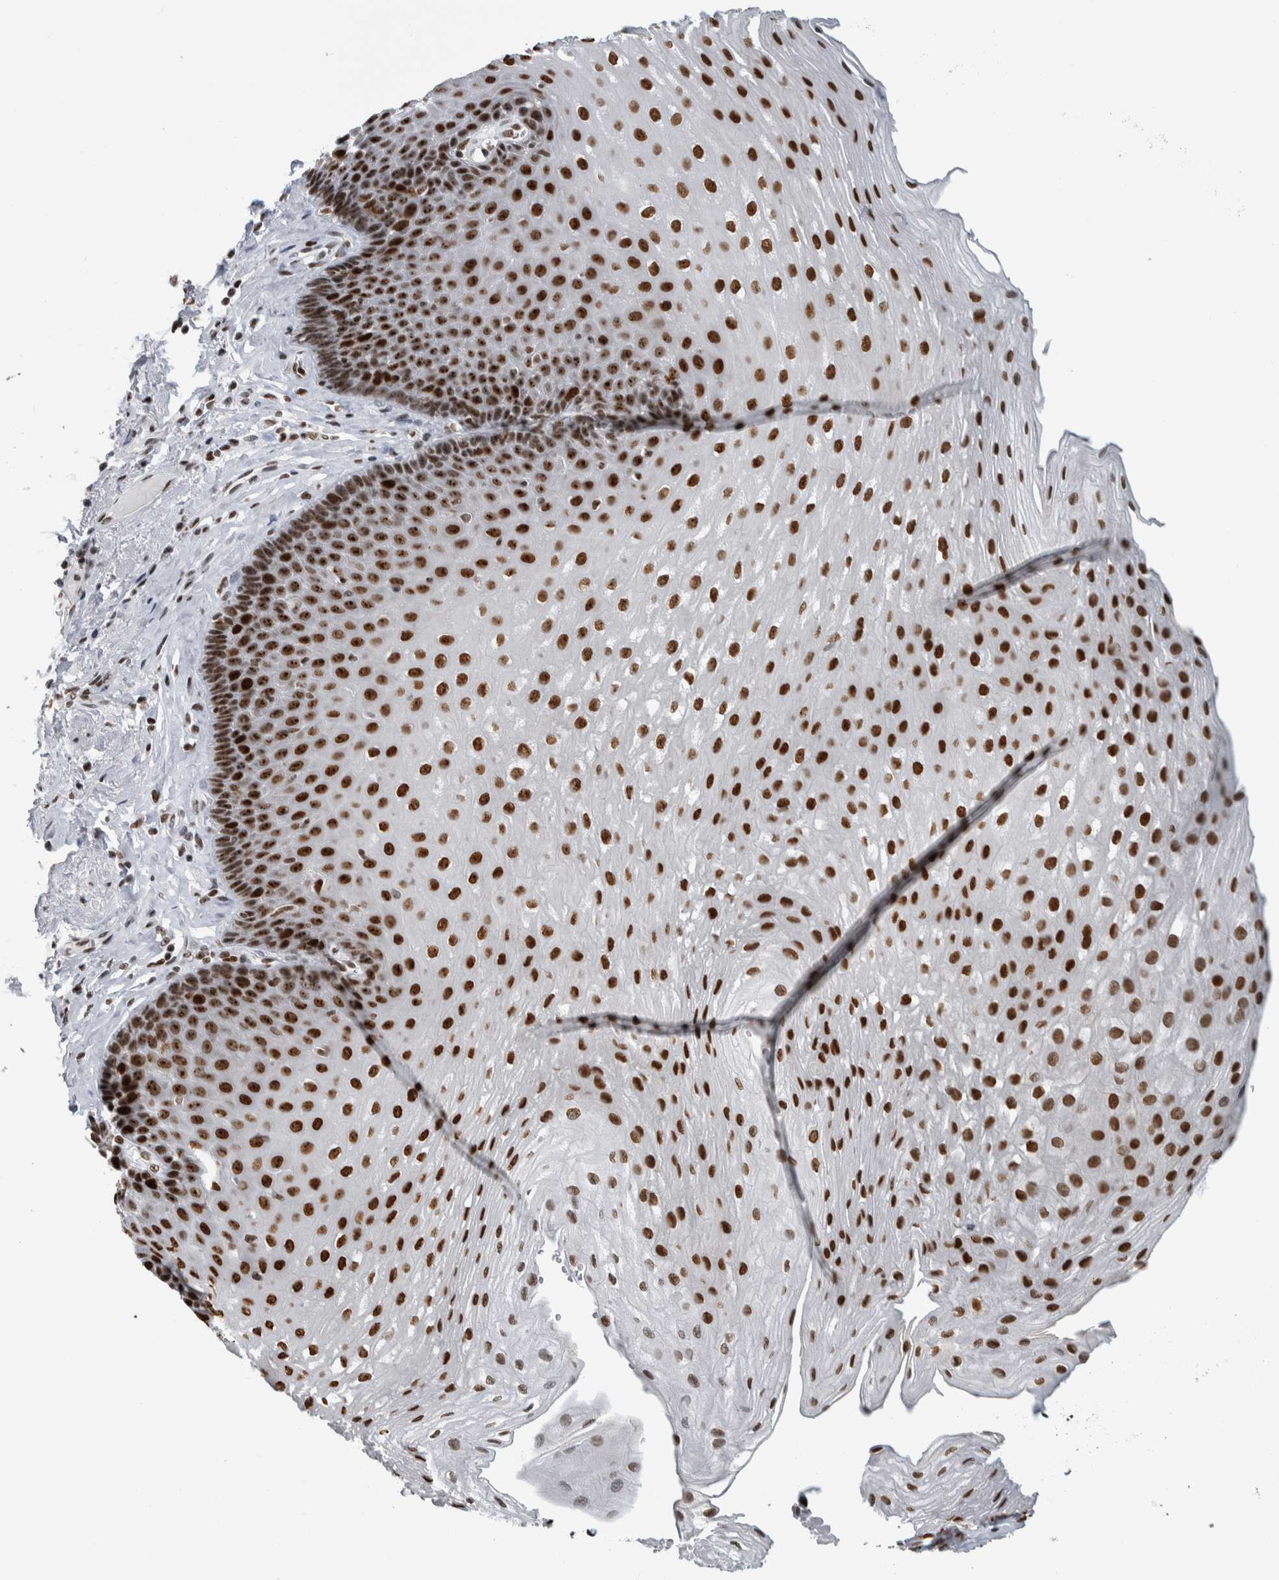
{"staining": {"intensity": "strong", "quantity": ">75%", "location": "nuclear"}, "tissue": "esophagus", "cell_type": "Squamous epithelial cells", "image_type": "normal", "snomed": [{"axis": "morphology", "description": "Normal tissue, NOS"}, {"axis": "topography", "description": "Esophagus"}], "caption": "Squamous epithelial cells exhibit high levels of strong nuclear positivity in about >75% of cells in benign human esophagus. The protein of interest is shown in brown color, while the nuclei are stained blue.", "gene": "TOP2B", "patient": {"sex": "female", "age": 66}}